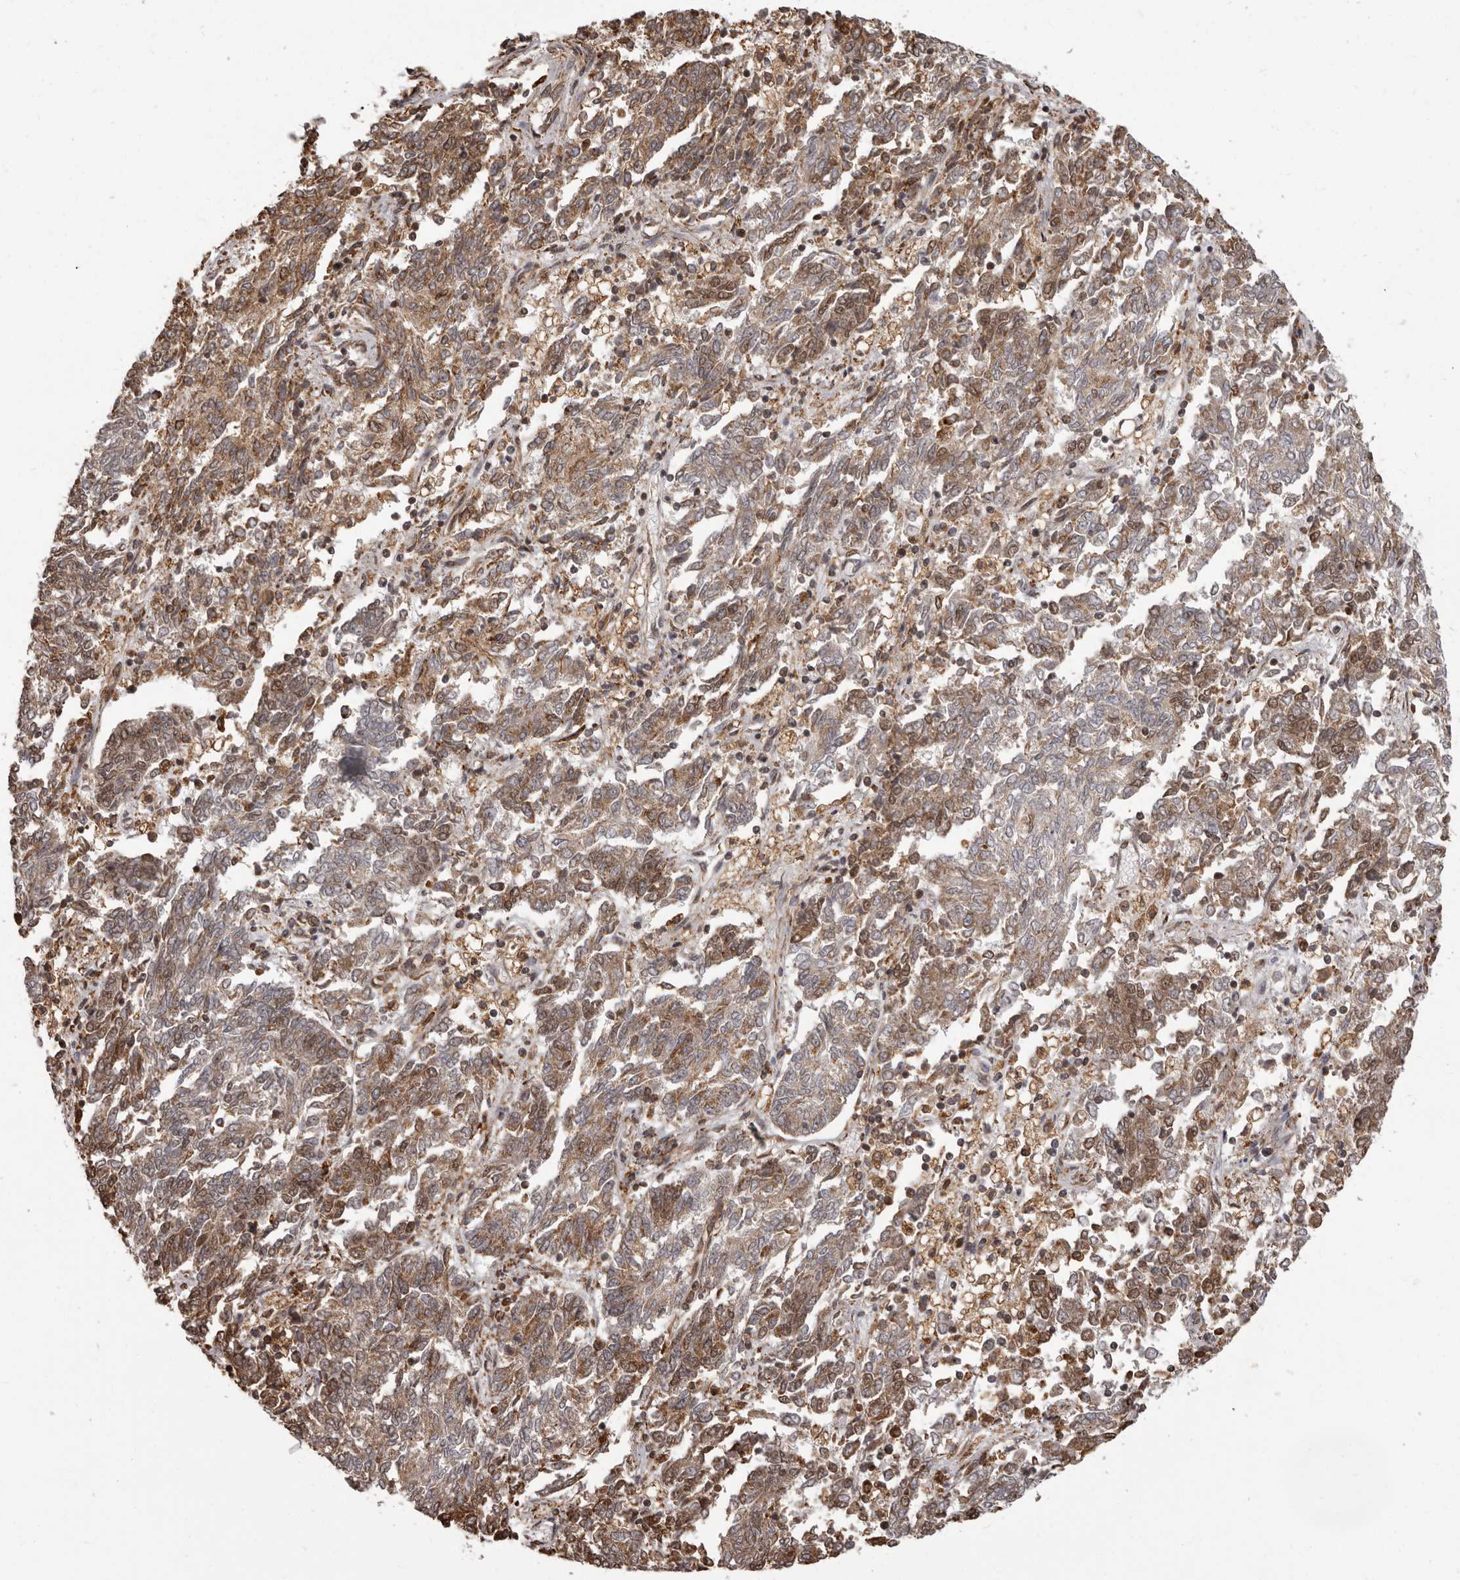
{"staining": {"intensity": "moderate", "quantity": ">75%", "location": "cytoplasmic/membranous,nuclear"}, "tissue": "endometrial cancer", "cell_type": "Tumor cells", "image_type": "cancer", "snomed": [{"axis": "morphology", "description": "Adenocarcinoma, NOS"}, {"axis": "topography", "description": "Endometrium"}], "caption": "DAB (3,3'-diaminobenzidine) immunohistochemical staining of endometrial cancer (adenocarcinoma) exhibits moderate cytoplasmic/membranous and nuclear protein staining in approximately >75% of tumor cells.", "gene": "IL32", "patient": {"sex": "female", "age": 80}}